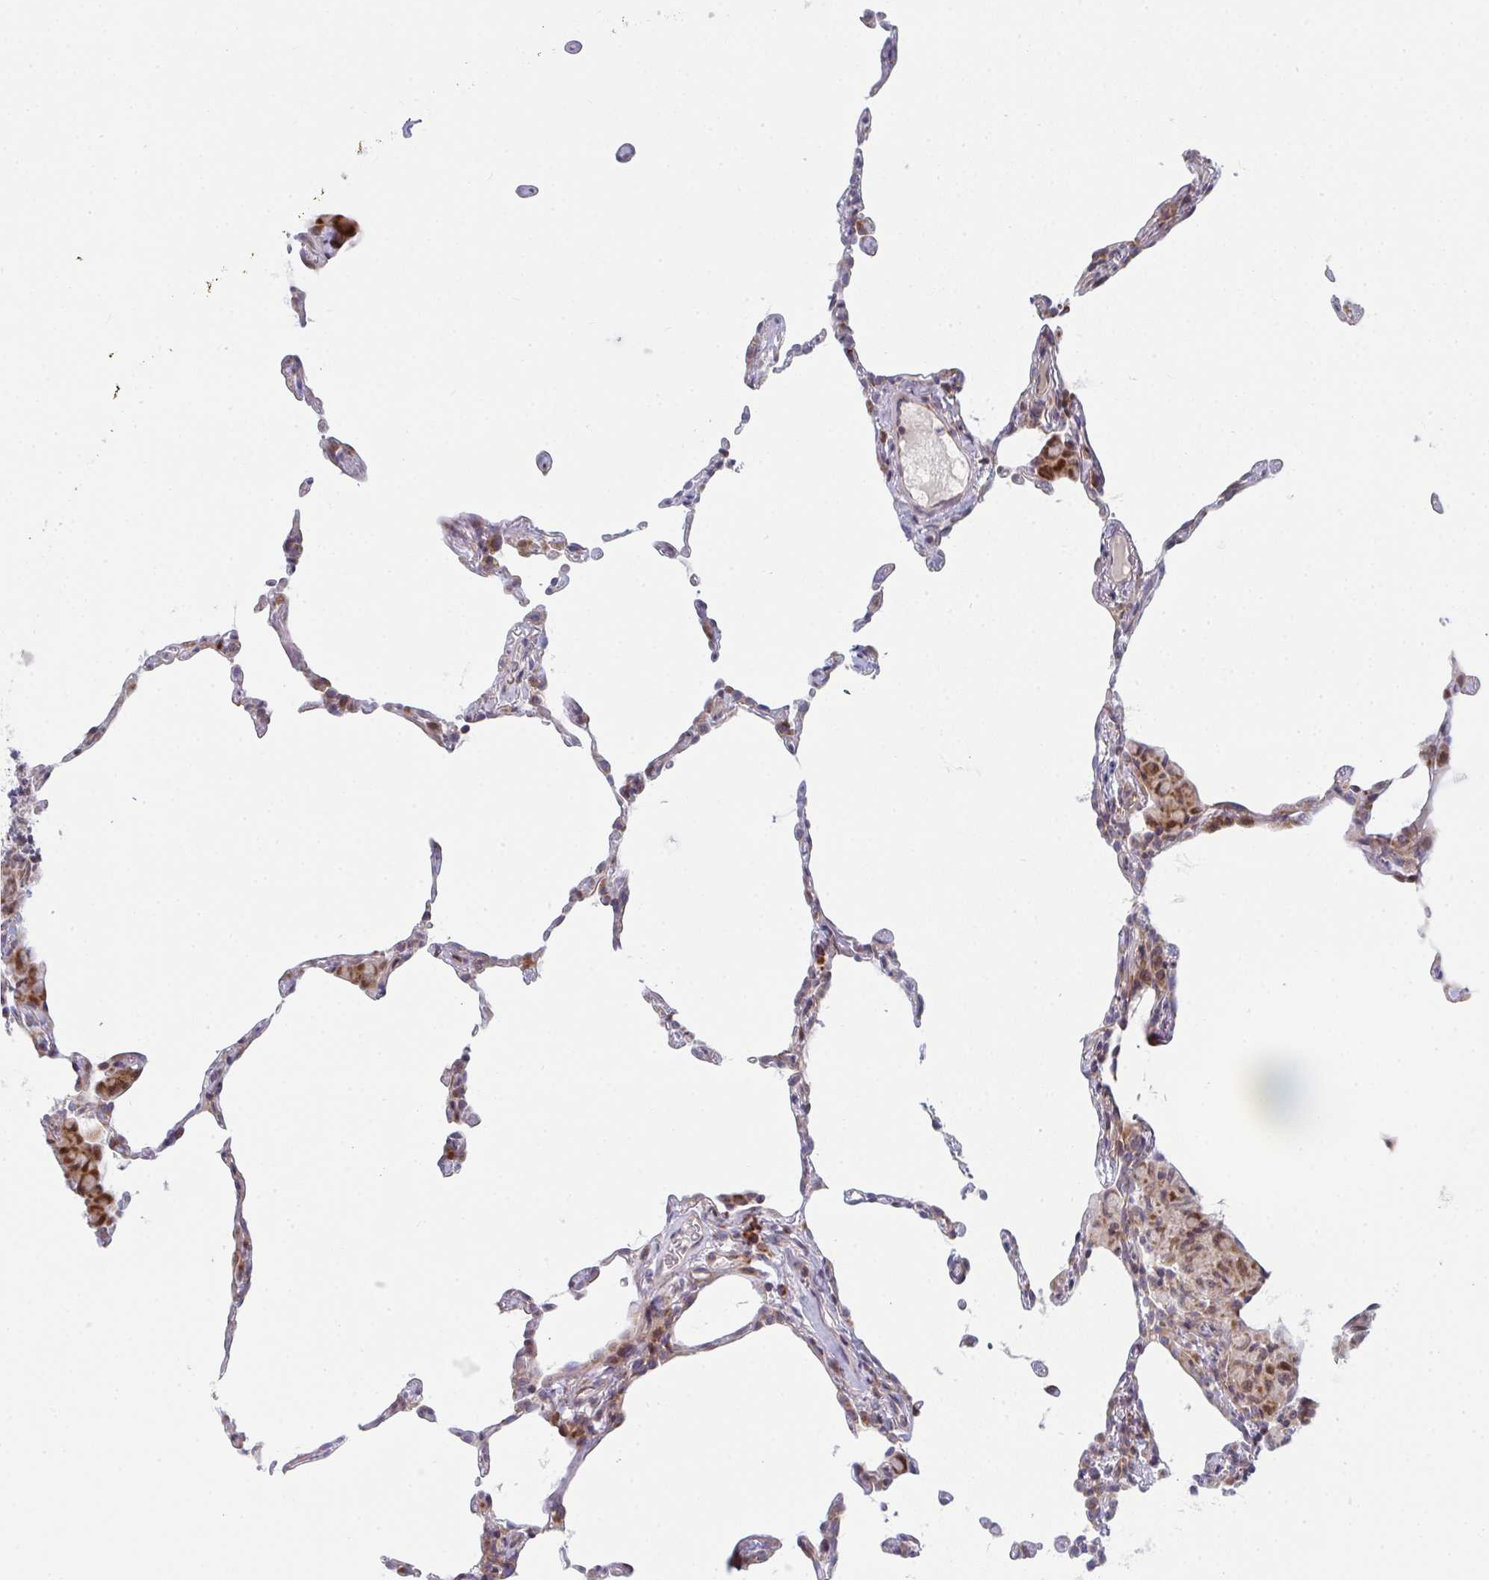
{"staining": {"intensity": "moderate", "quantity": "25%-75%", "location": "nuclear"}, "tissue": "lung", "cell_type": "Alveolar cells", "image_type": "normal", "snomed": [{"axis": "morphology", "description": "Normal tissue, NOS"}, {"axis": "topography", "description": "Lung"}], "caption": "Protein staining displays moderate nuclear expression in about 25%-75% of alveolar cells in benign lung. The staining is performed using DAB brown chromogen to label protein expression. The nuclei are counter-stained blue using hematoxylin.", "gene": "PRKCH", "patient": {"sex": "female", "age": 57}}